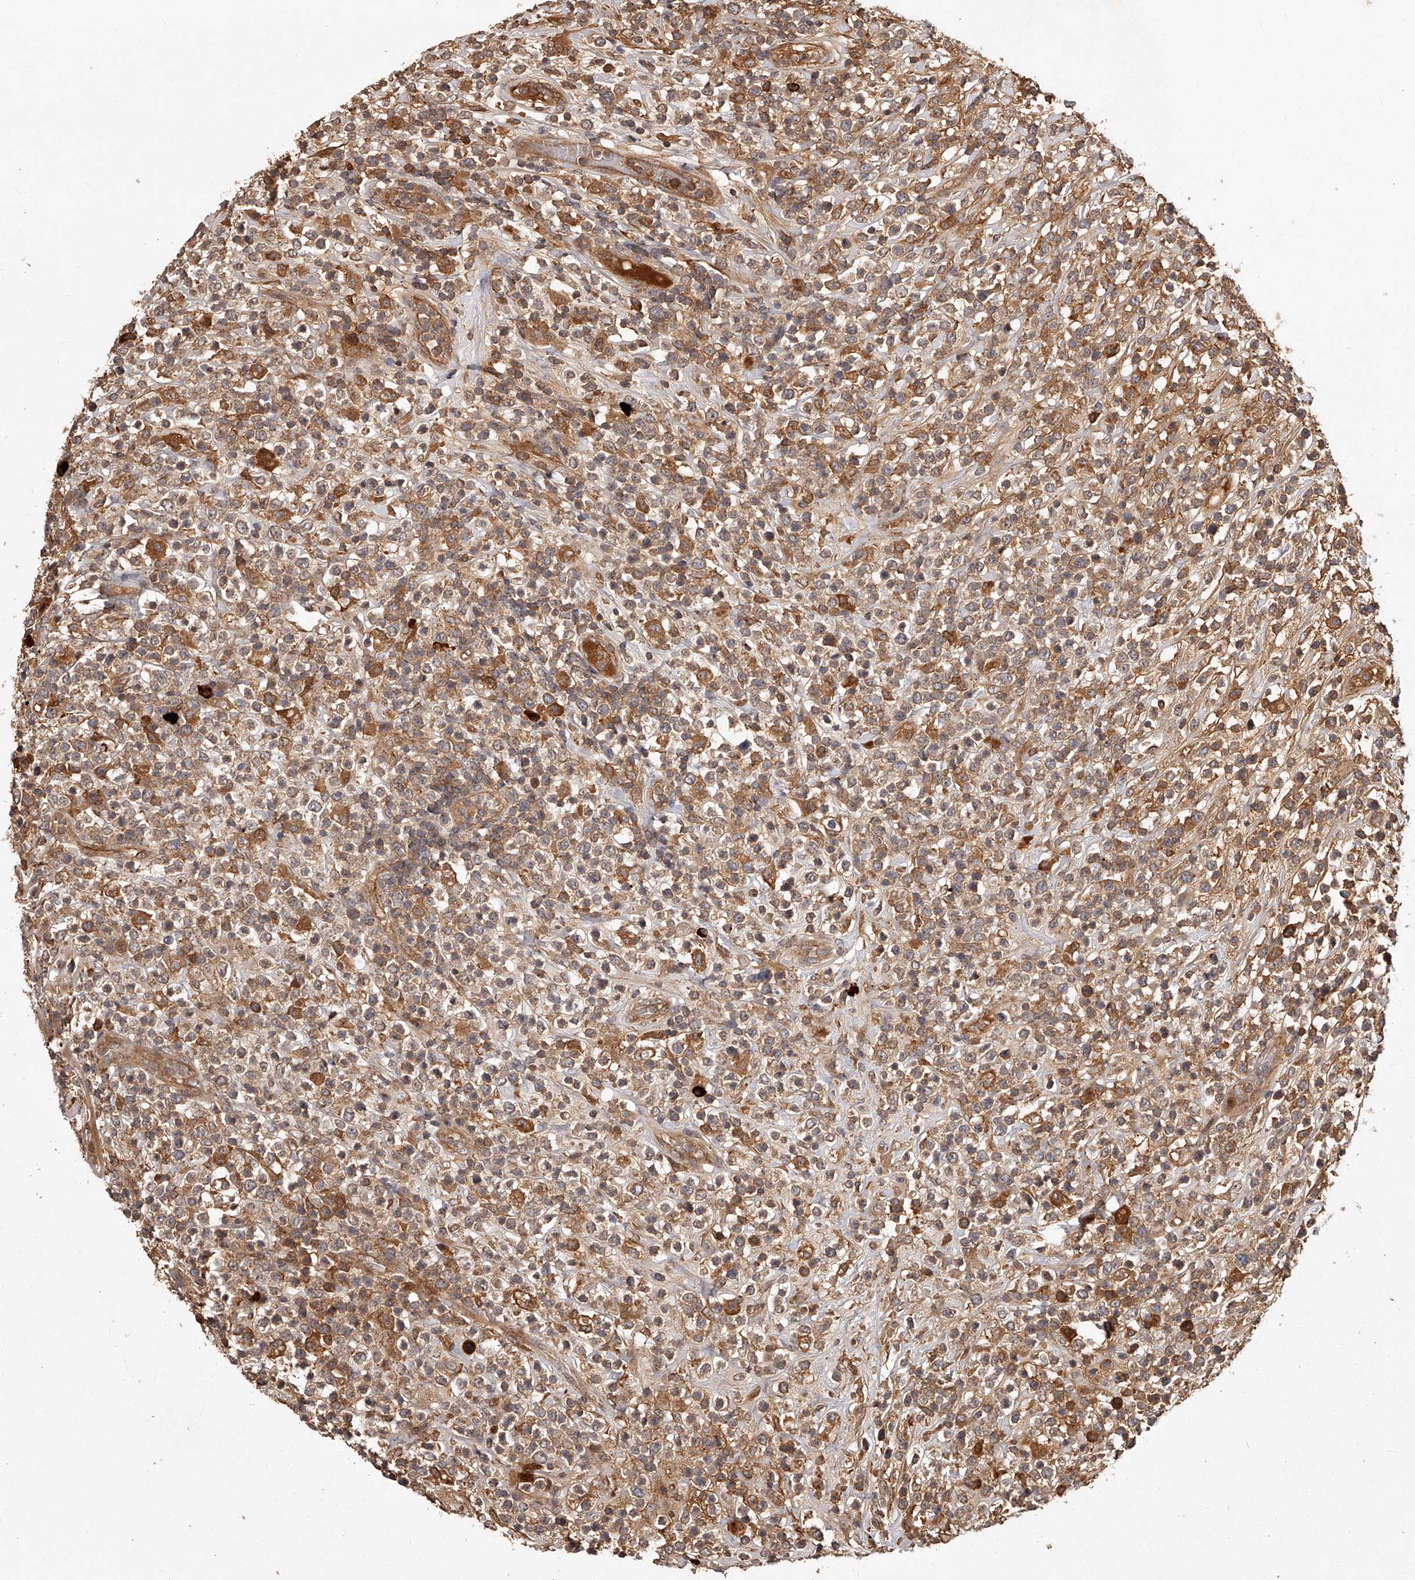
{"staining": {"intensity": "moderate", "quantity": ">75%", "location": "cytoplasmic/membranous"}, "tissue": "lymphoma", "cell_type": "Tumor cells", "image_type": "cancer", "snomed": [{"axis": "morphology", "description": "Malignant lymphoma, non-Hodgkin's type, High grade"}, {"axis": "topography", "description": "Colon"}], "caption": "Tumor cells exhibit medium levels of moderate cytoplasmic/membranous positivity in approximately >75% of cells in lymphoma. Immunohistochemistry stains the protein of interest in brown and the nuclei are stained blue.", "gene": "CRYZL1", "patient": {"sex": "female", "age": 53}}